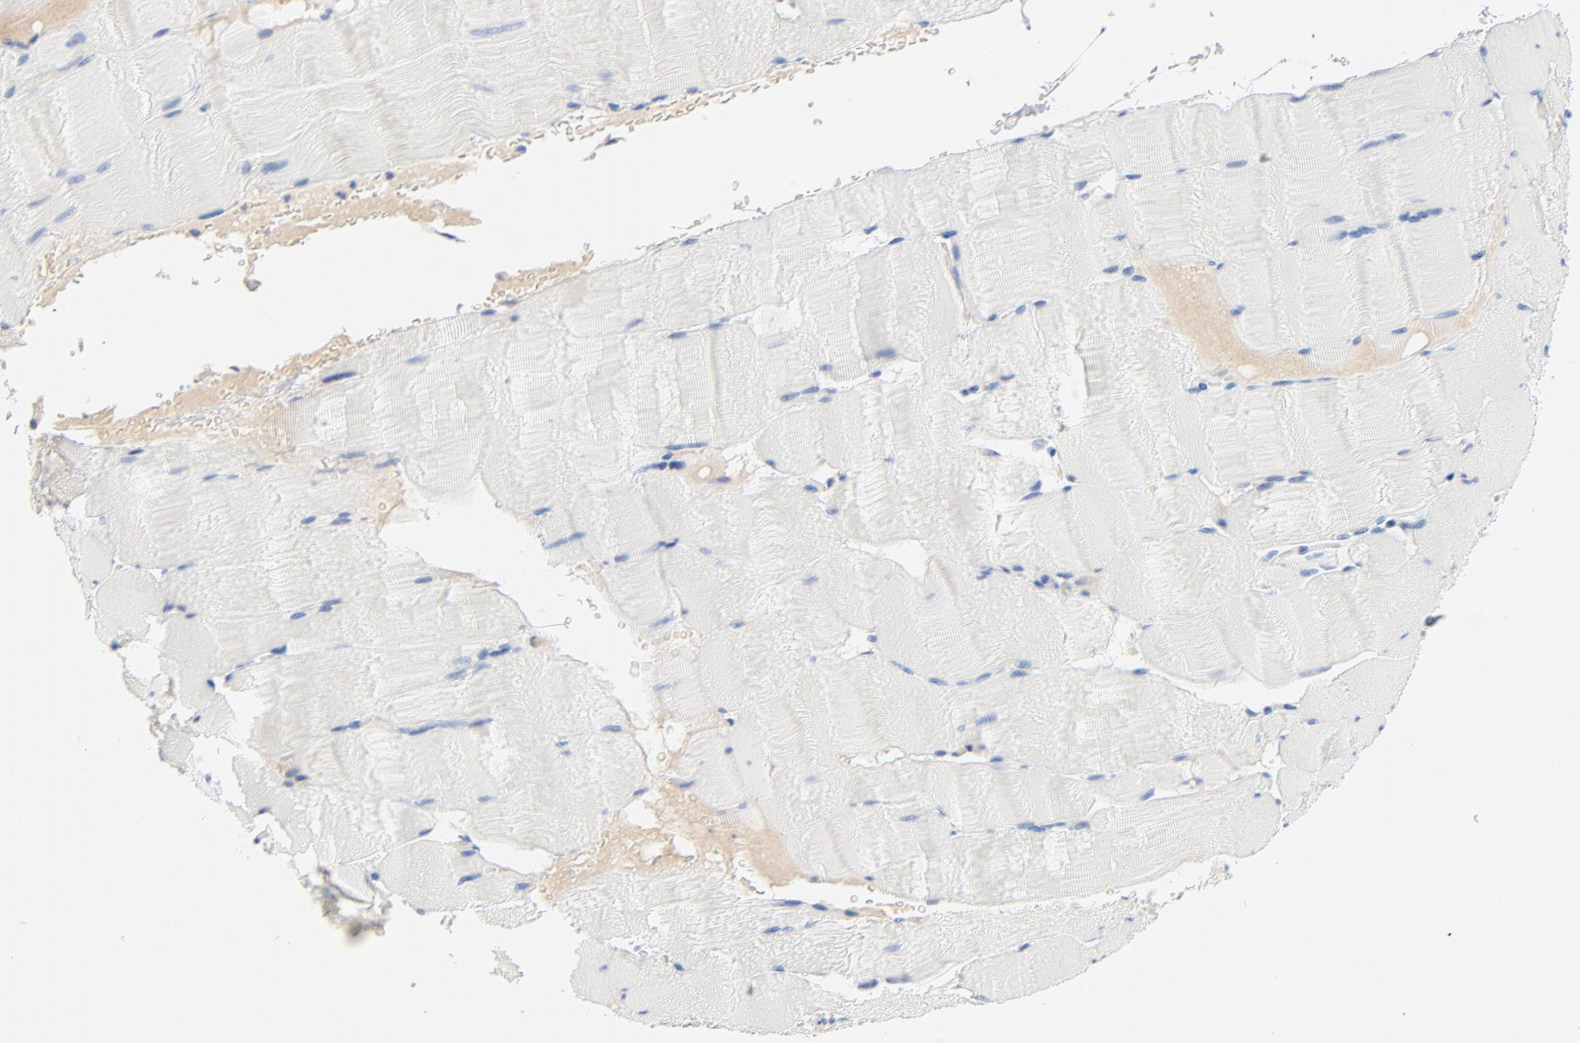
{"staining": {"intensity": "negative", "quantity": "none", "location": "none"}, "tissue": "skeletal muscle", "cell_type": "Myocytes", "image_type": "normal", "snomed": [{"axis": "morphology", "description": "Normal tissue, NOS"}, {"axis": "topography", "description": "Skeletal muscle"}], "caption": "Immunohistochemistry micrograph of normal skeletal muscle: skeletal muscle stained with DAB (3,3'-diaminobenzidine) shows no significant protein staining in myocytes.", "gene": "GZMB", "patient": {"sex": "male", "age": 62}}